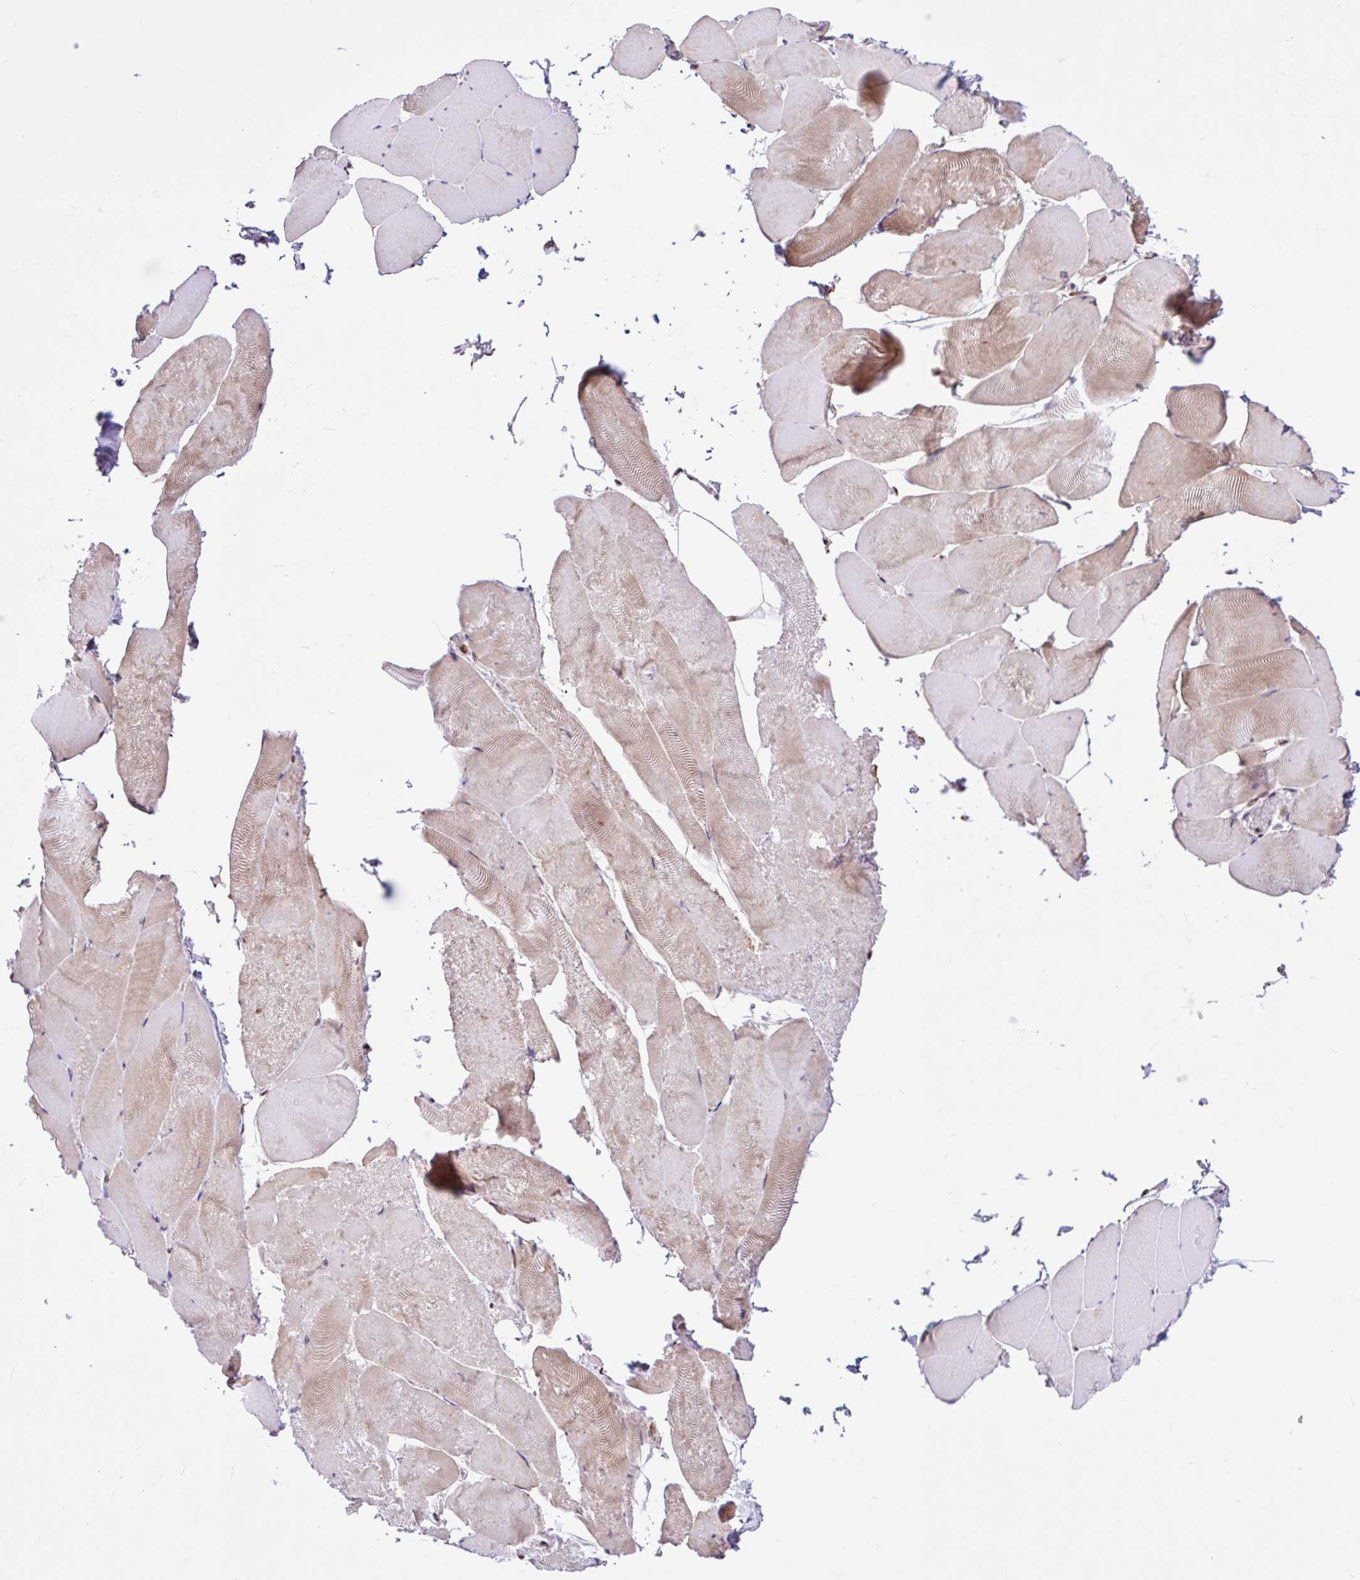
{"staining": {"intensity": "moderate", "quantity": "25%-75%", "location": "nuclear"}, "tissue": "skeletal muscle", "cell_type": "Myocytes", "image_type": "normal", "snomed": [{"axis": "morphology", "description": "Normal tissue, NOS"}, {"axis": "topography", "description": "Skeletal muscle"}], "caption": "Unremarkable skeletal muscle reveals moderate nuclear expression in about 25%-75% of myocytes.", "gene": "CCDC12", "patient": {"sex": "female", "age": 64}}